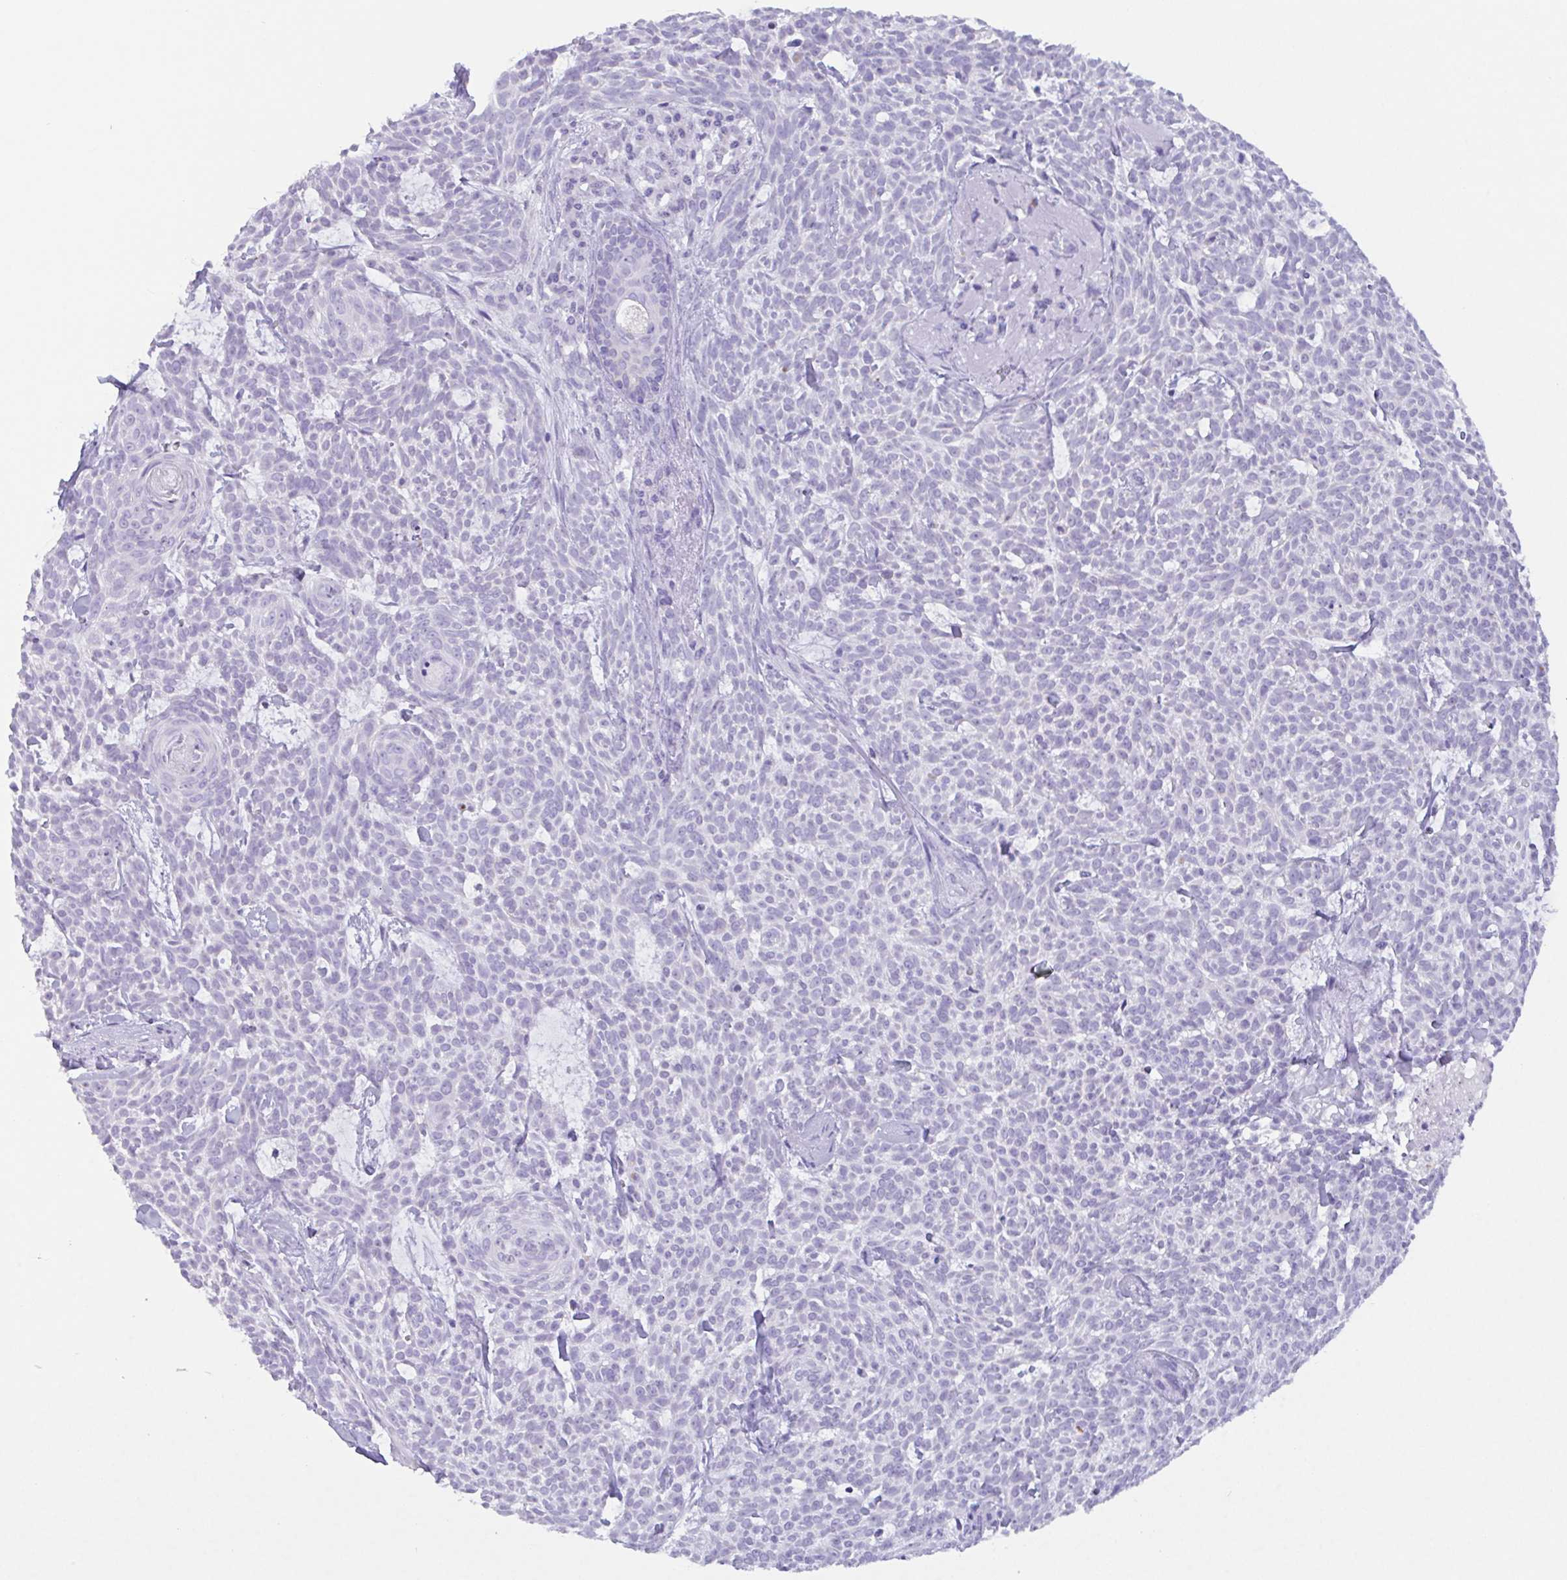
{"staining": {"intensity": "negative", "quantity": "none", "location": "none"}, "tissue": "skin cancer", "cell_type": "Tumor cells", "image_type": "cancer", "snomed": [{"axis": "morphology", "description": "Basal cell carcinoma"}, {"axis": "topography", "description": "Skin"}], "caption": "High magnification brightfield microscopy of basal cell carcinoma (skin) stained with DAB (brown) and counterstained with hematoxylin (blue): tumor cells show no significant positivity. The staining is performed using DAB (3,3'-diaminobenzidine) brown chromogen with nuclei counter-stained in using hematoxylin.", "gene": "DTWD2", "patient": {"sex": "female", "age": 93}}